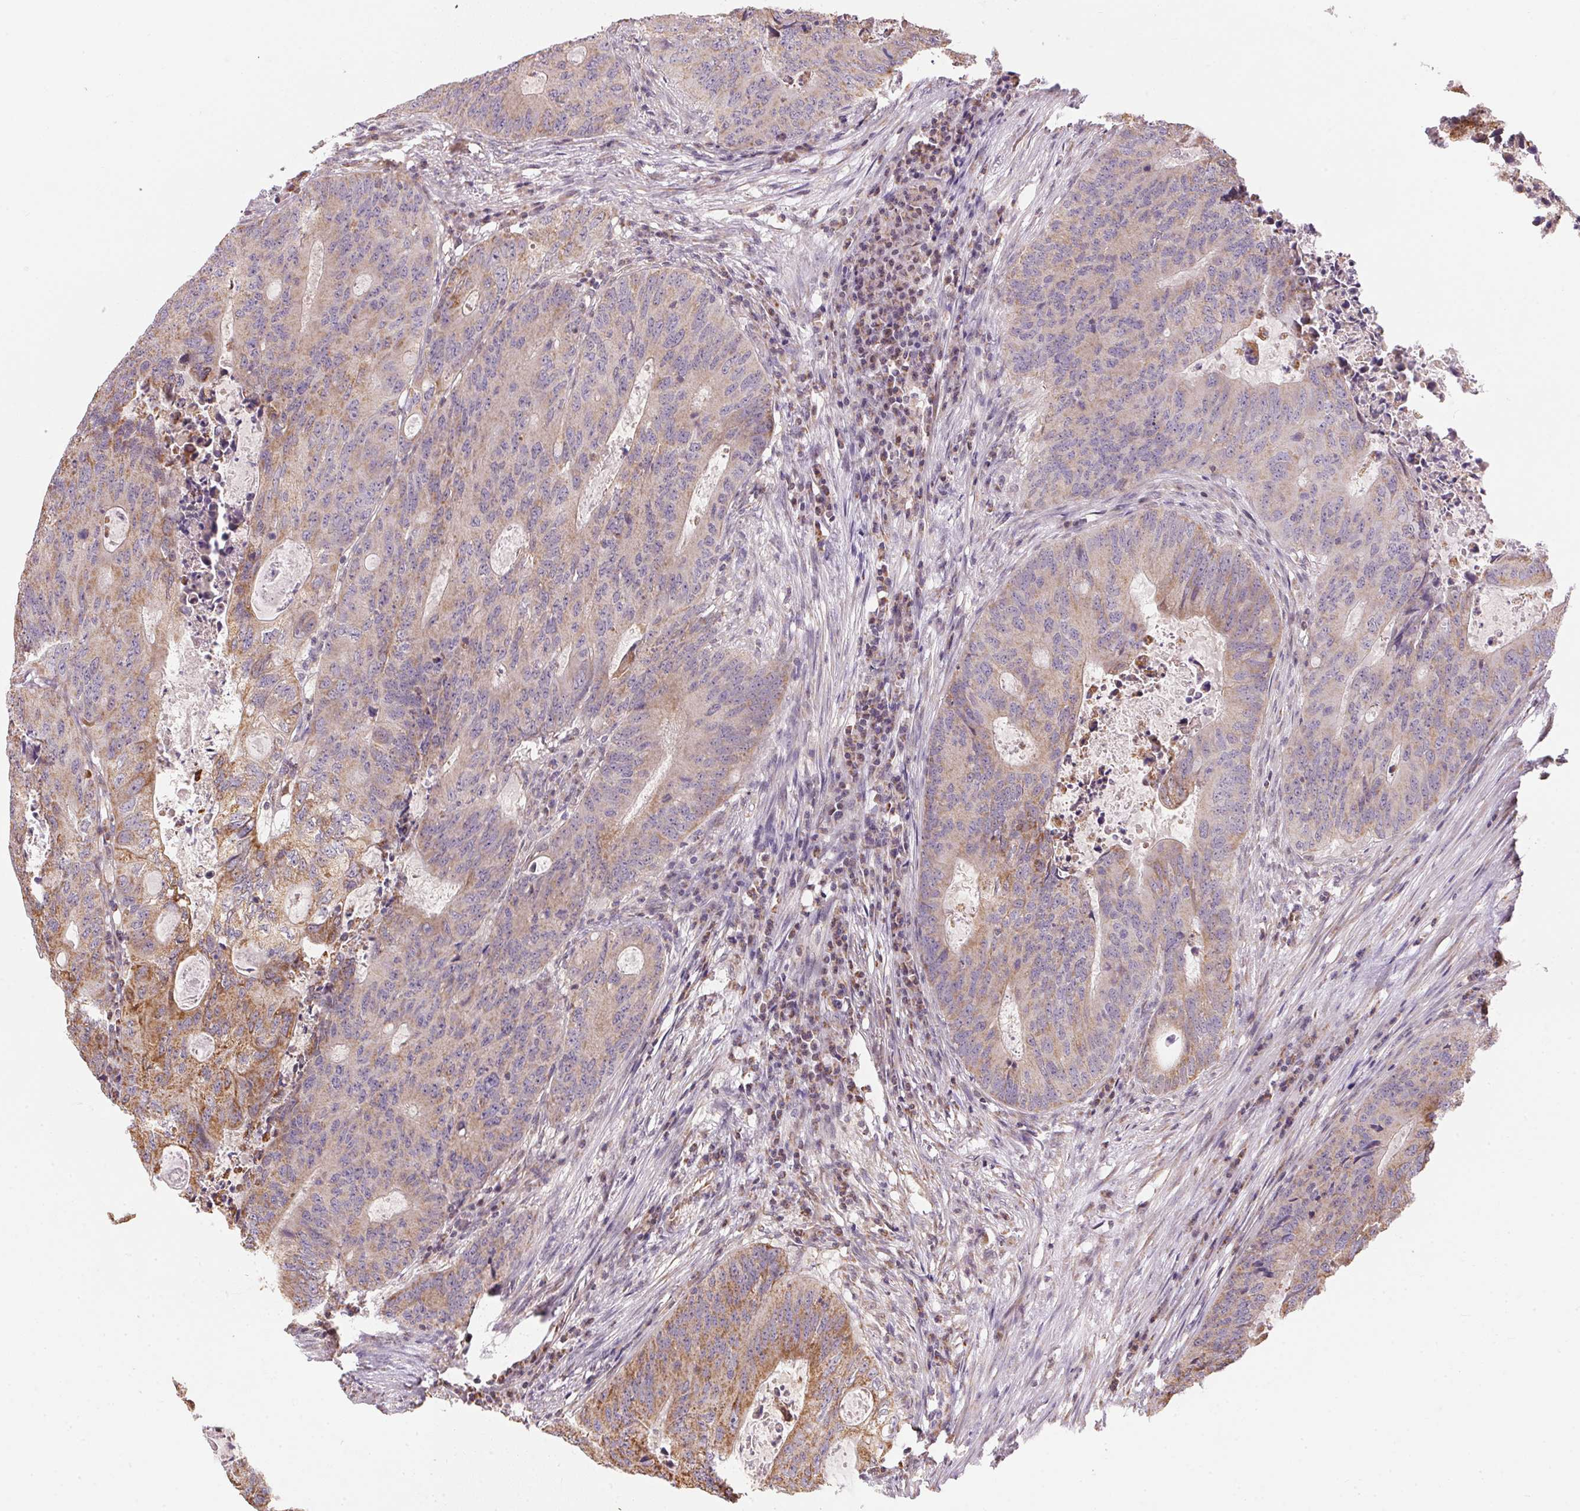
{"staining": {"intensity": "moderate", "quantity": "<25%", "location": "cytoplasmic/membranous"}, "tissue": "colorectal cancer", "cell_type": "Tumor cells", "image_type": "cancer", "snomed": [{"axis": "morphology", "description": "Adenocarcinoma, NOS"}, {"axis": "topography", "description": "Colon"}], "caption": "Protein expression analysis of colorectal adenocarcinoma exhibits moderate cytoplasmic/membranous positivity in approximately <25% of tumor cells. (brown staining indicates protein expression, while blue staining denotes nuclei).", "gene": "SC5D", "patient": {"sex": "male", "age": 67}}